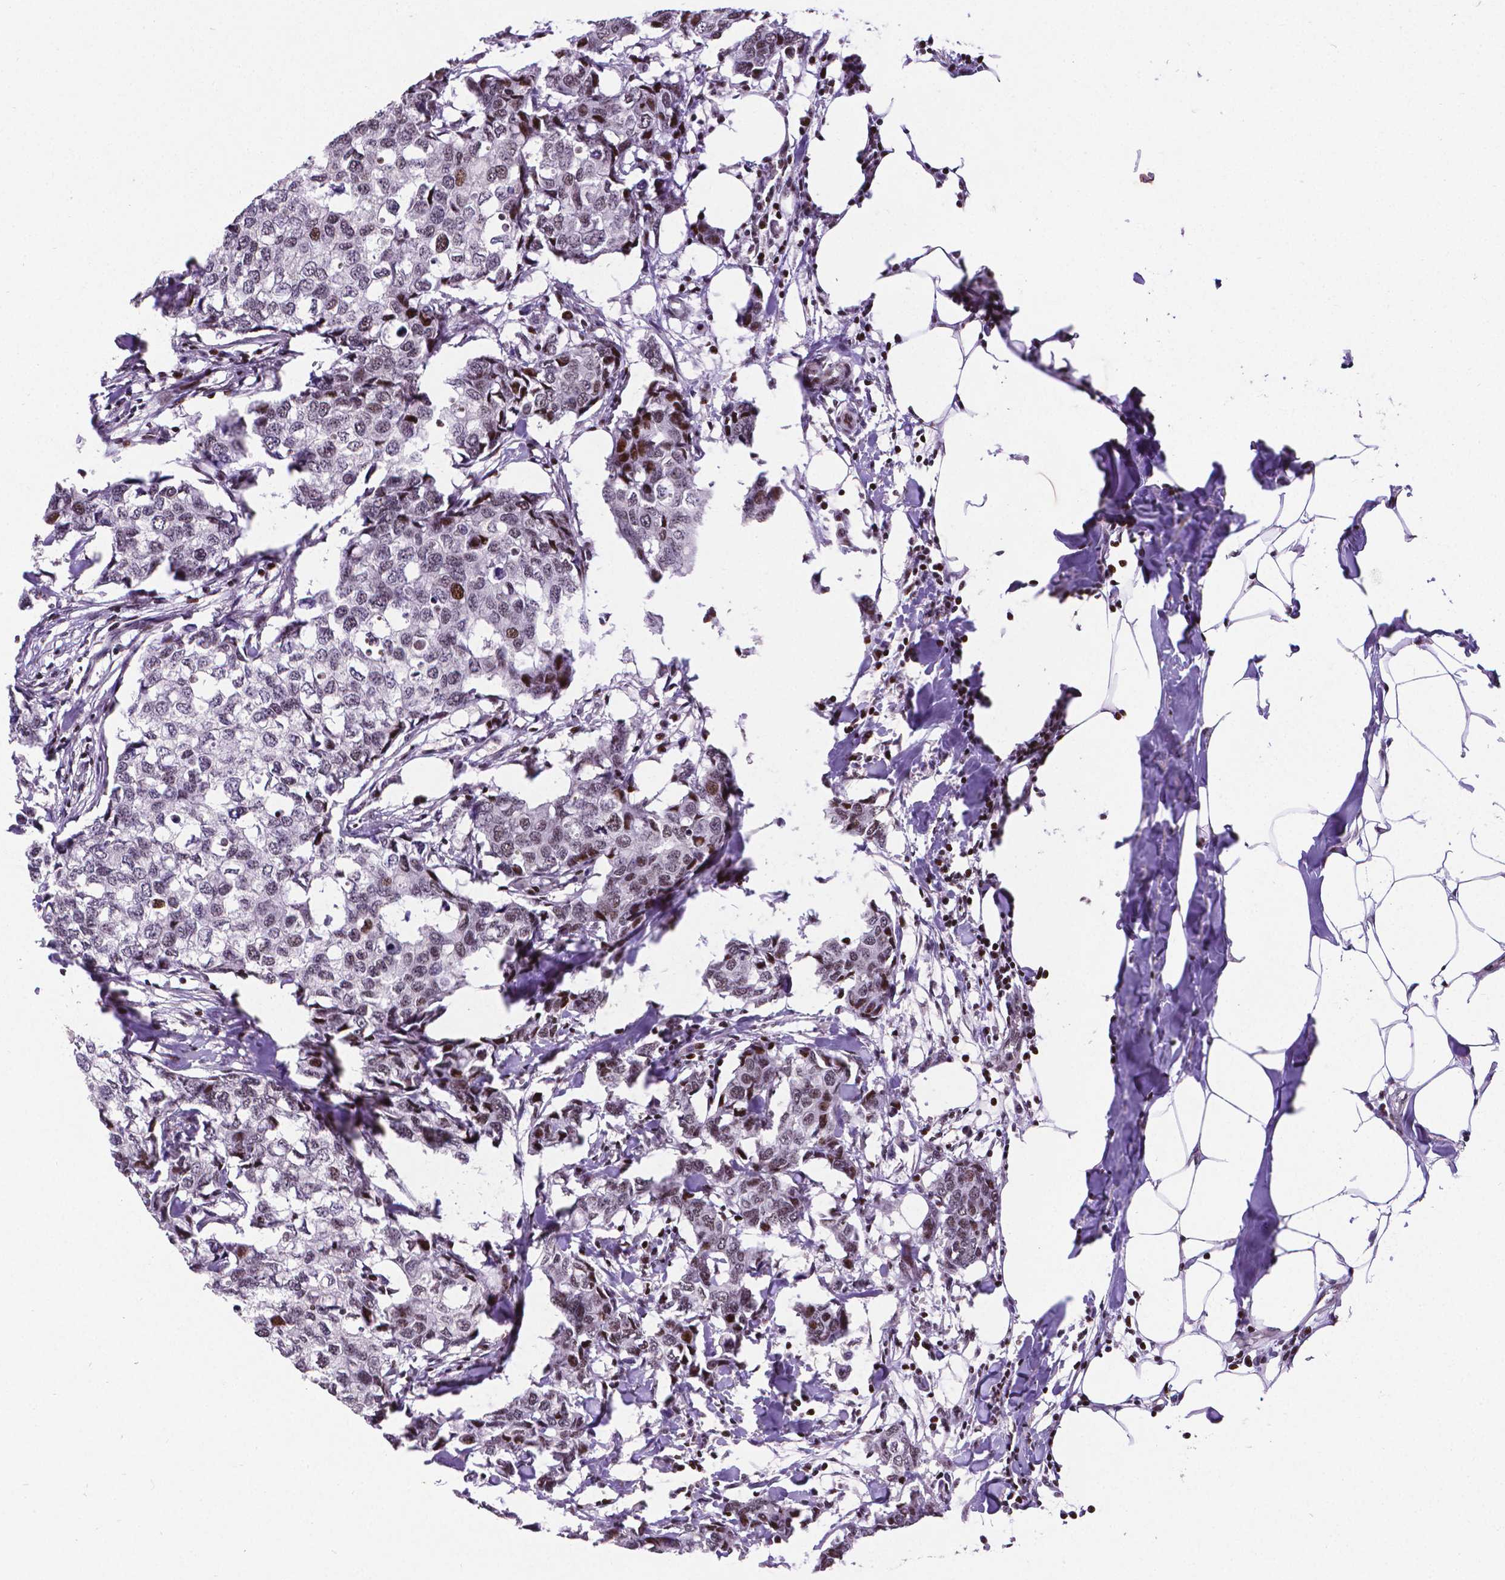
{"staining": {"intensity": "weak", "quantity": "<25%", "location": "nuclear"}, "tissue": "breast cancer", "cell_type": "Tumor cells", "image_type": "cancer", "snomed": [{"axis": "morphology", "description": "Duct carcinoma"}, {"axis": "topography", "description": "Breast"}], "caption": "A micrograph of human breast infiltrating ductal carcinoma is negative for staining in tumor cells. (Immunohistochemistry, brightfield microscopy, high magnification).", "gene": "CTCF", "patient": {"sex": "female", "age": 27}}